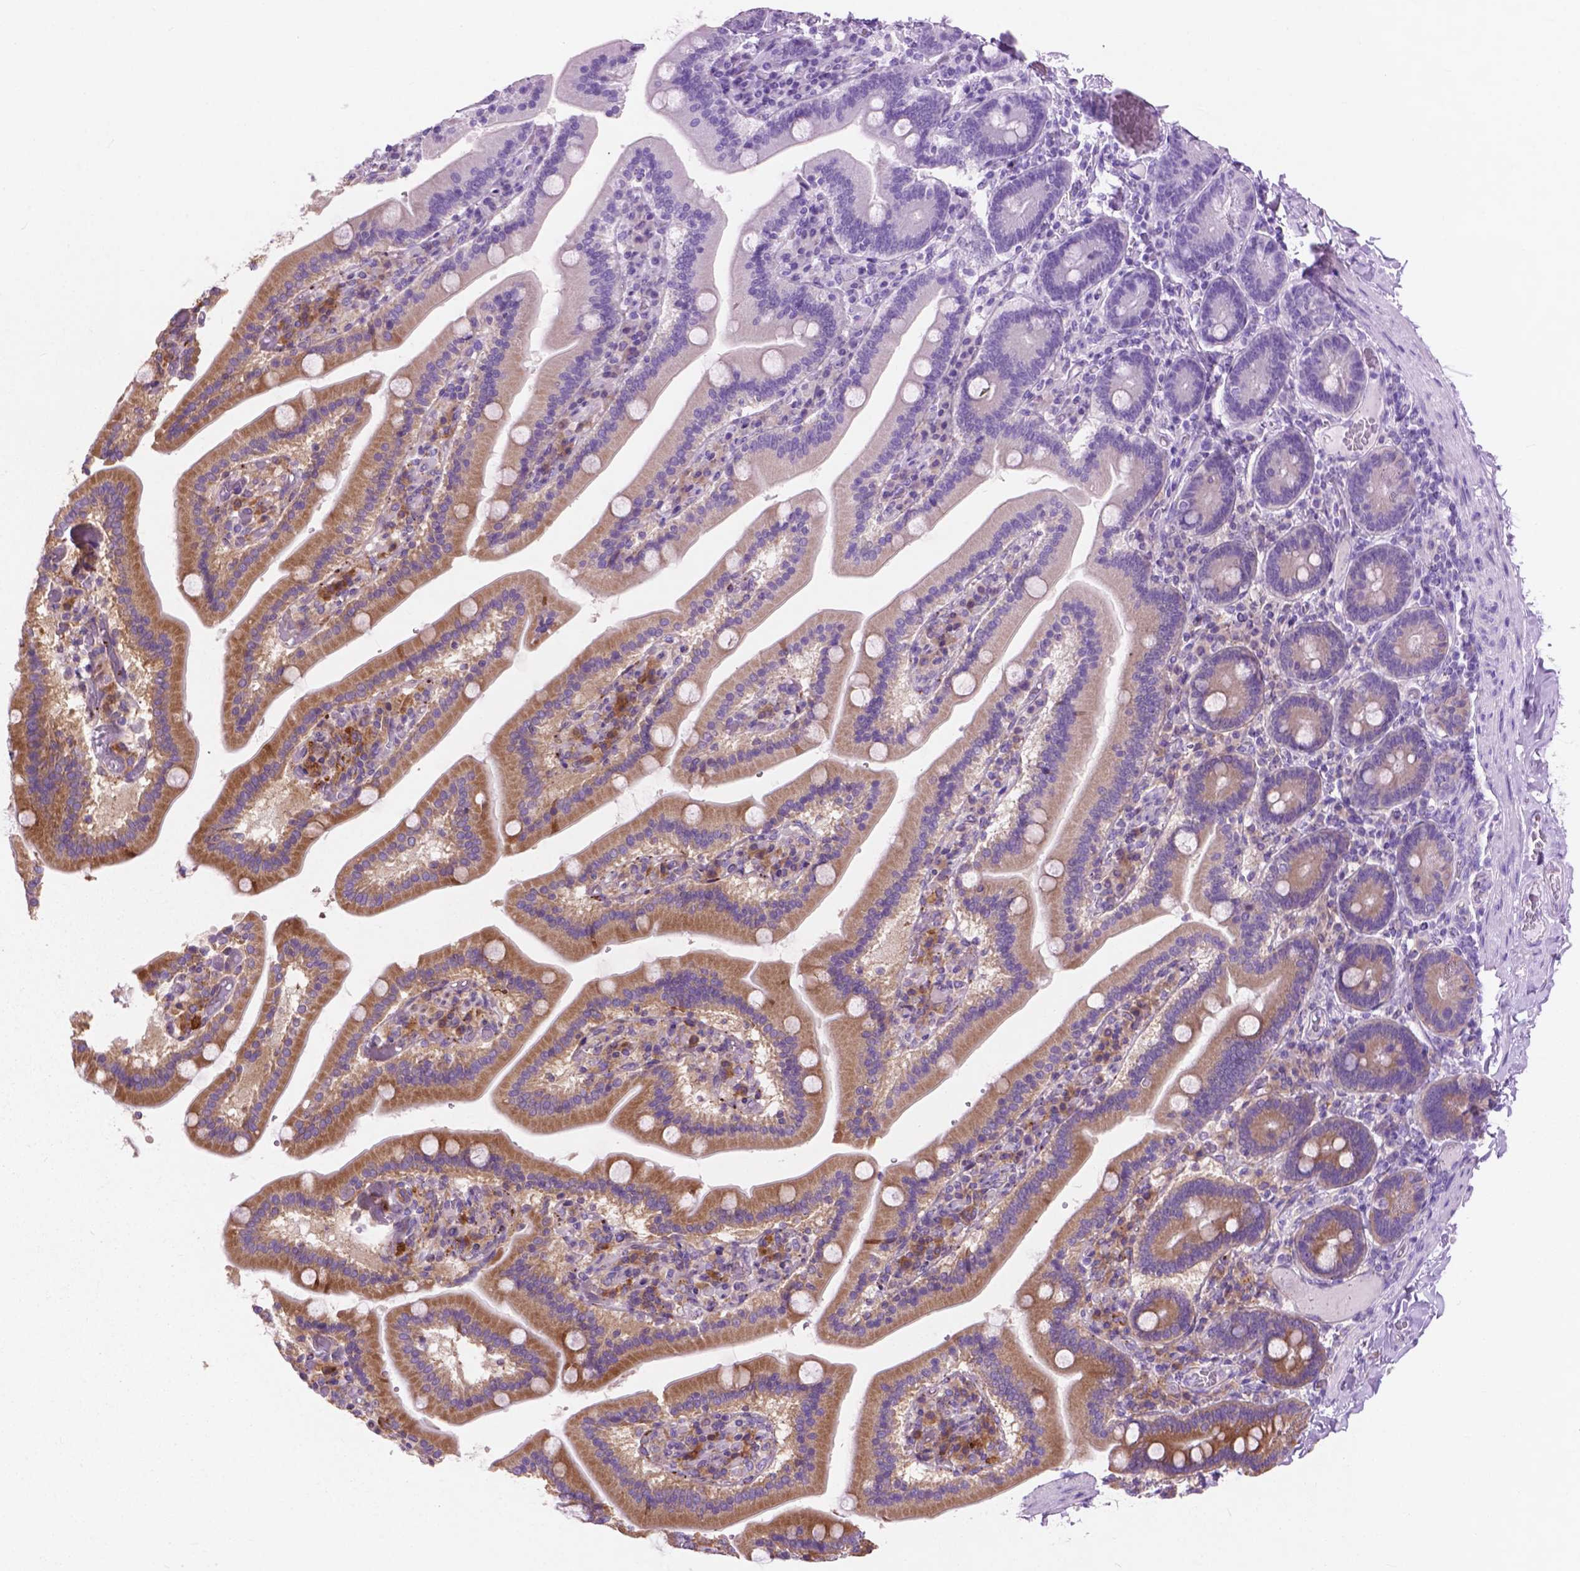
{"staining": {"intensity": "moderate", "quantity": "<25%", "location": "cytoplasmic/membranous"}, "tissue": "duodenum", "cell_type": "Glandular cells", "image_type": "normal", "snomed": [{"axis": "morphology", "description": "Normal tissue, NOS"}, {"axis": "topography", "description": "Duodenum"}], "caption": "A photomicrograph of human duodenum stained for a protein demonstrates moderate cytoplasmic/membranous brown staining in glandular cells. Nuclei are stained in blue.", "gene": "RPL37A", "patient": {"sex": "female", "age": 62}}